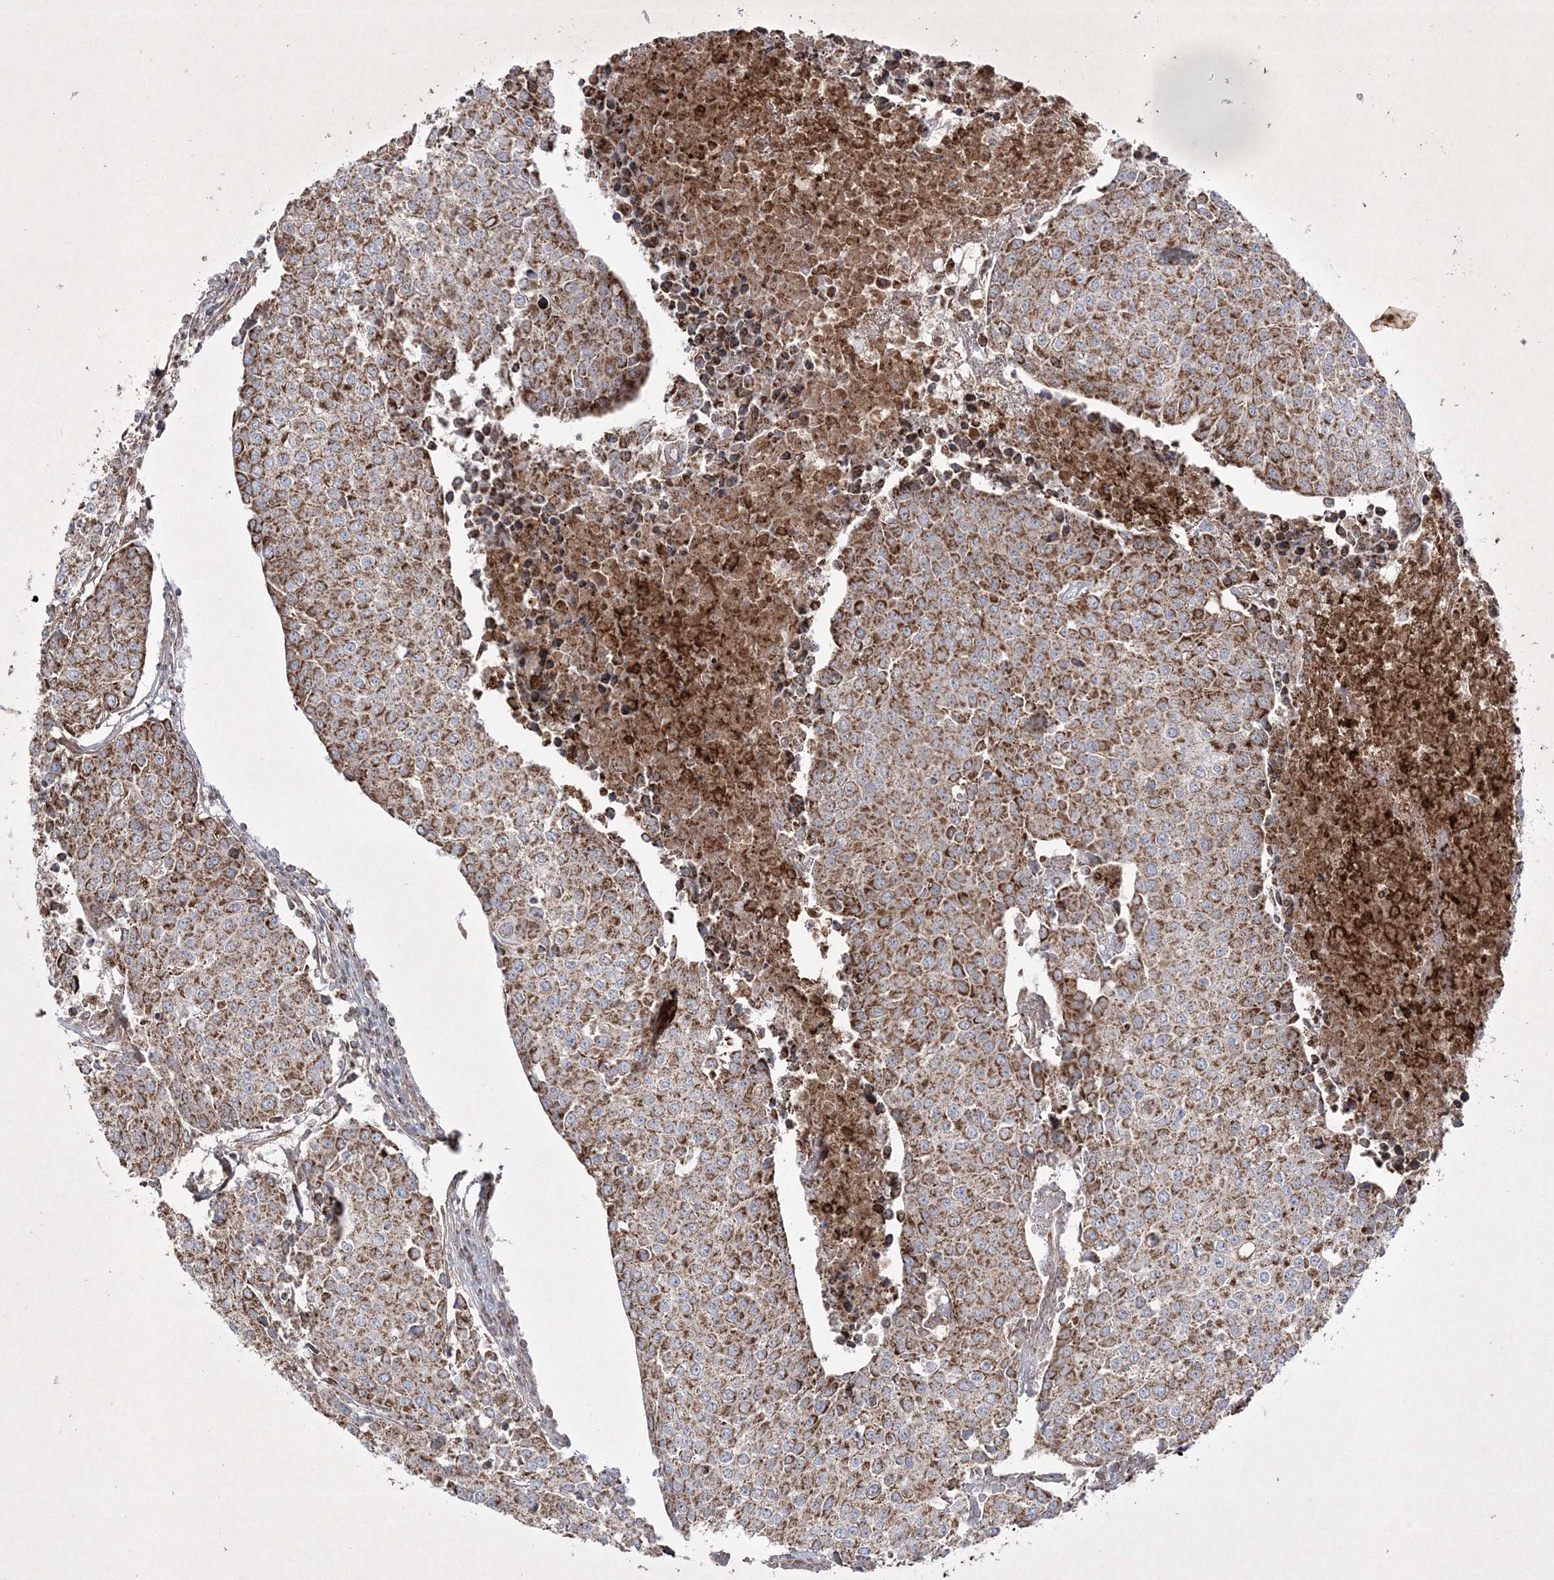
{"staining": {"intensity": "moderate", "quantity": ">75%", "location": "cytoplasmic/membranous"}, "tissue": "urothelial cancer", "cell_type": "Tumor cells", "image_type": "cancer", "snomed": [{"axis": "morphology", "description": "Urothelial carcinoma, High grade"}, {"axis": "topography", "description": "Urinary bladder"}], "caption": "Immunohistochemical staining of human urothelial cancer exhibits moderate cytoplasmic/membranous protein staining in about >75% of tumor cells. (DAB (3,3'-diaminobenzidine) IHC with brightfield microscopy, high magnification).", "gene": "RICTOR", "patient": {"sex": "female", "age": 85}}